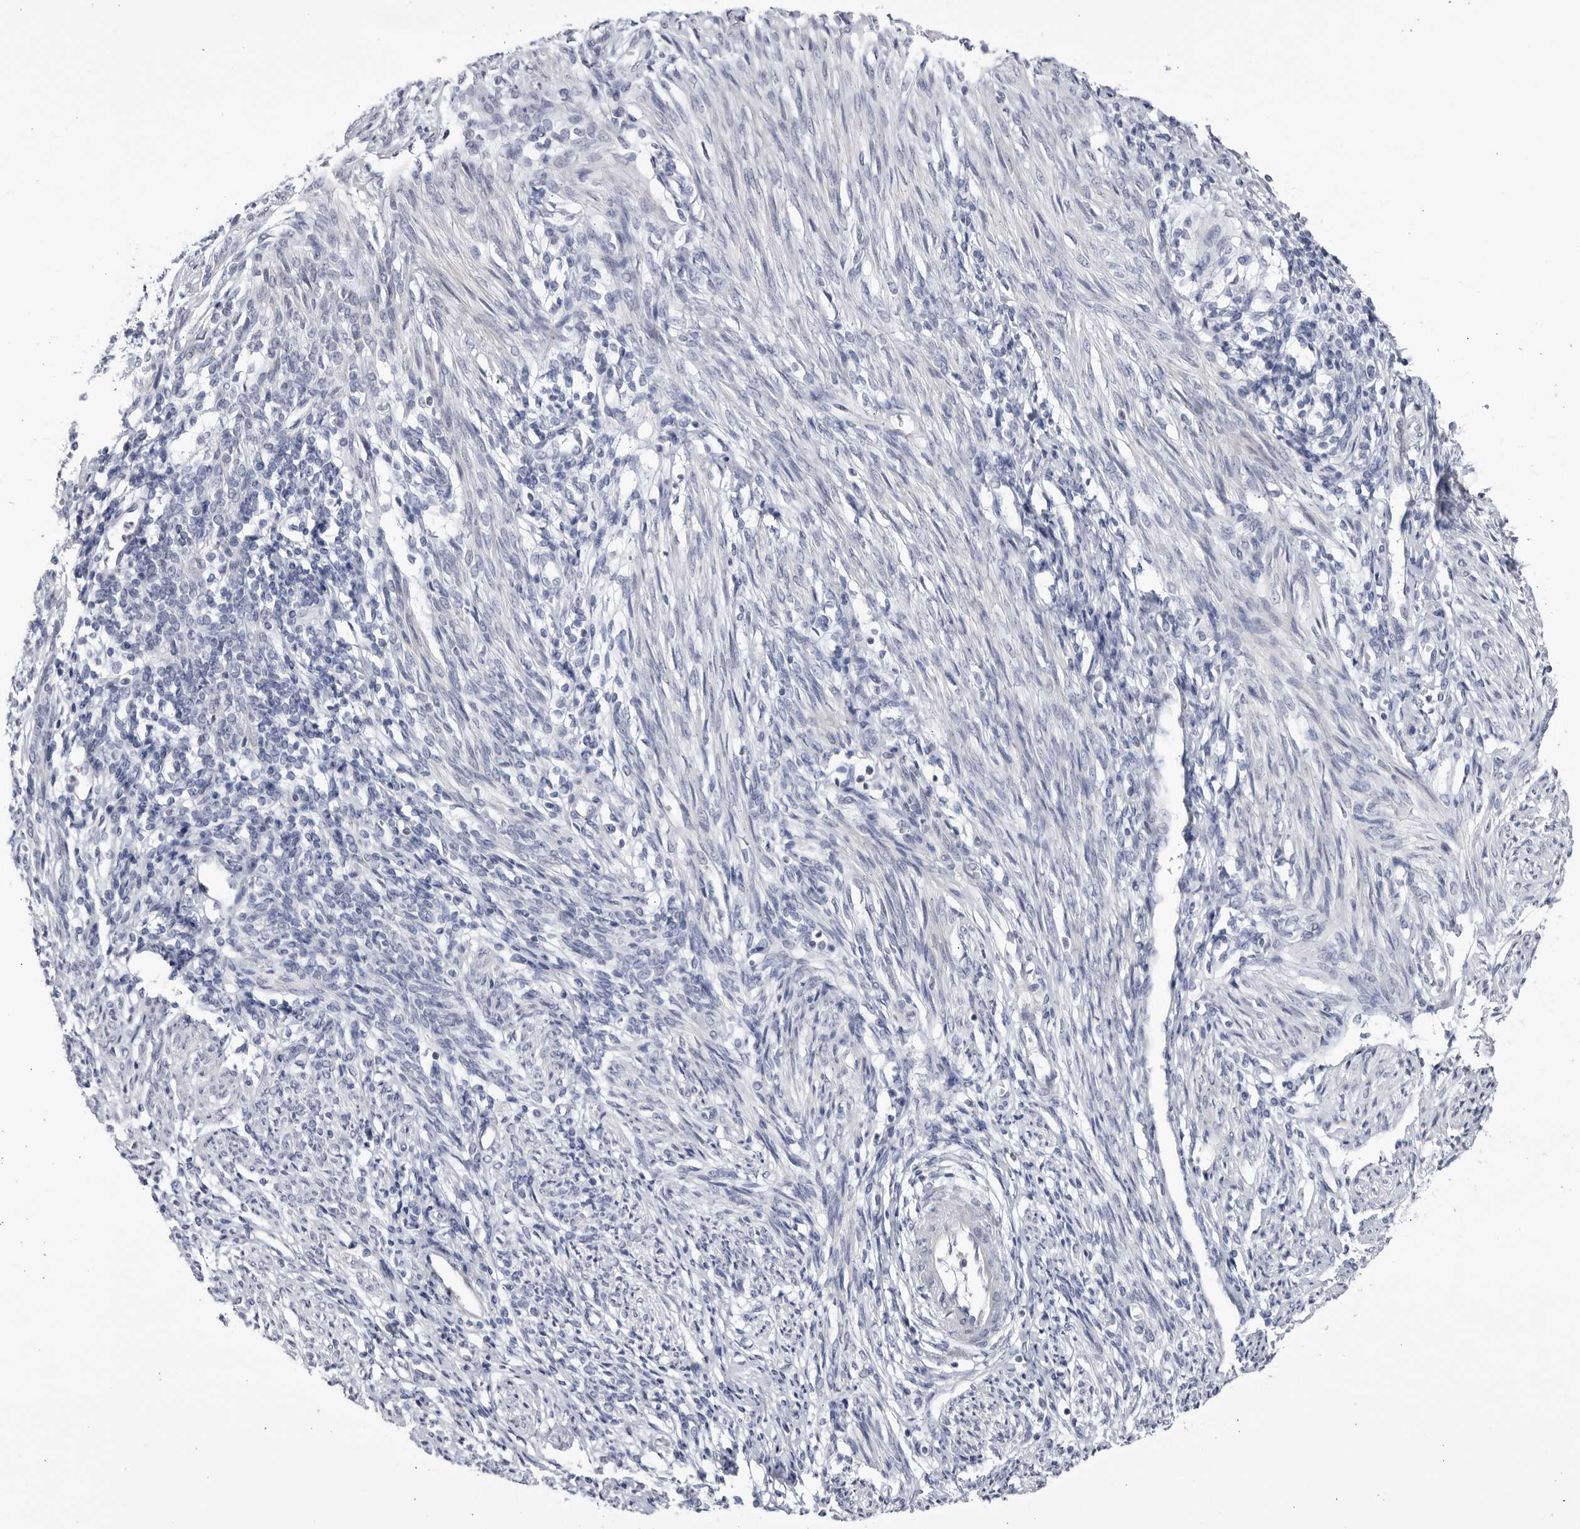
{"staining": {"intensity": "negative", "quantity": "none", "location": "none"}, "tissue": "endometrium", "cell_type": "Cells in endometrial stroma", "image_type": "normal", "snomed": [{"axis": "morphology", "description": "Normal tissue, NOS"}, {"axis": "topography", "description": "Endometrium"}], "caption": "This is a histopathology image of immunohistochemistry (IHC) staining of unremarkable endometrium, which shows no positivity in cells in endometrial stroma. (DAB (3,3'-diaminobenzidine) IHC, high magnification).", "gene": "CNBD1", "patient": {"sex": "female", "age": 66}}